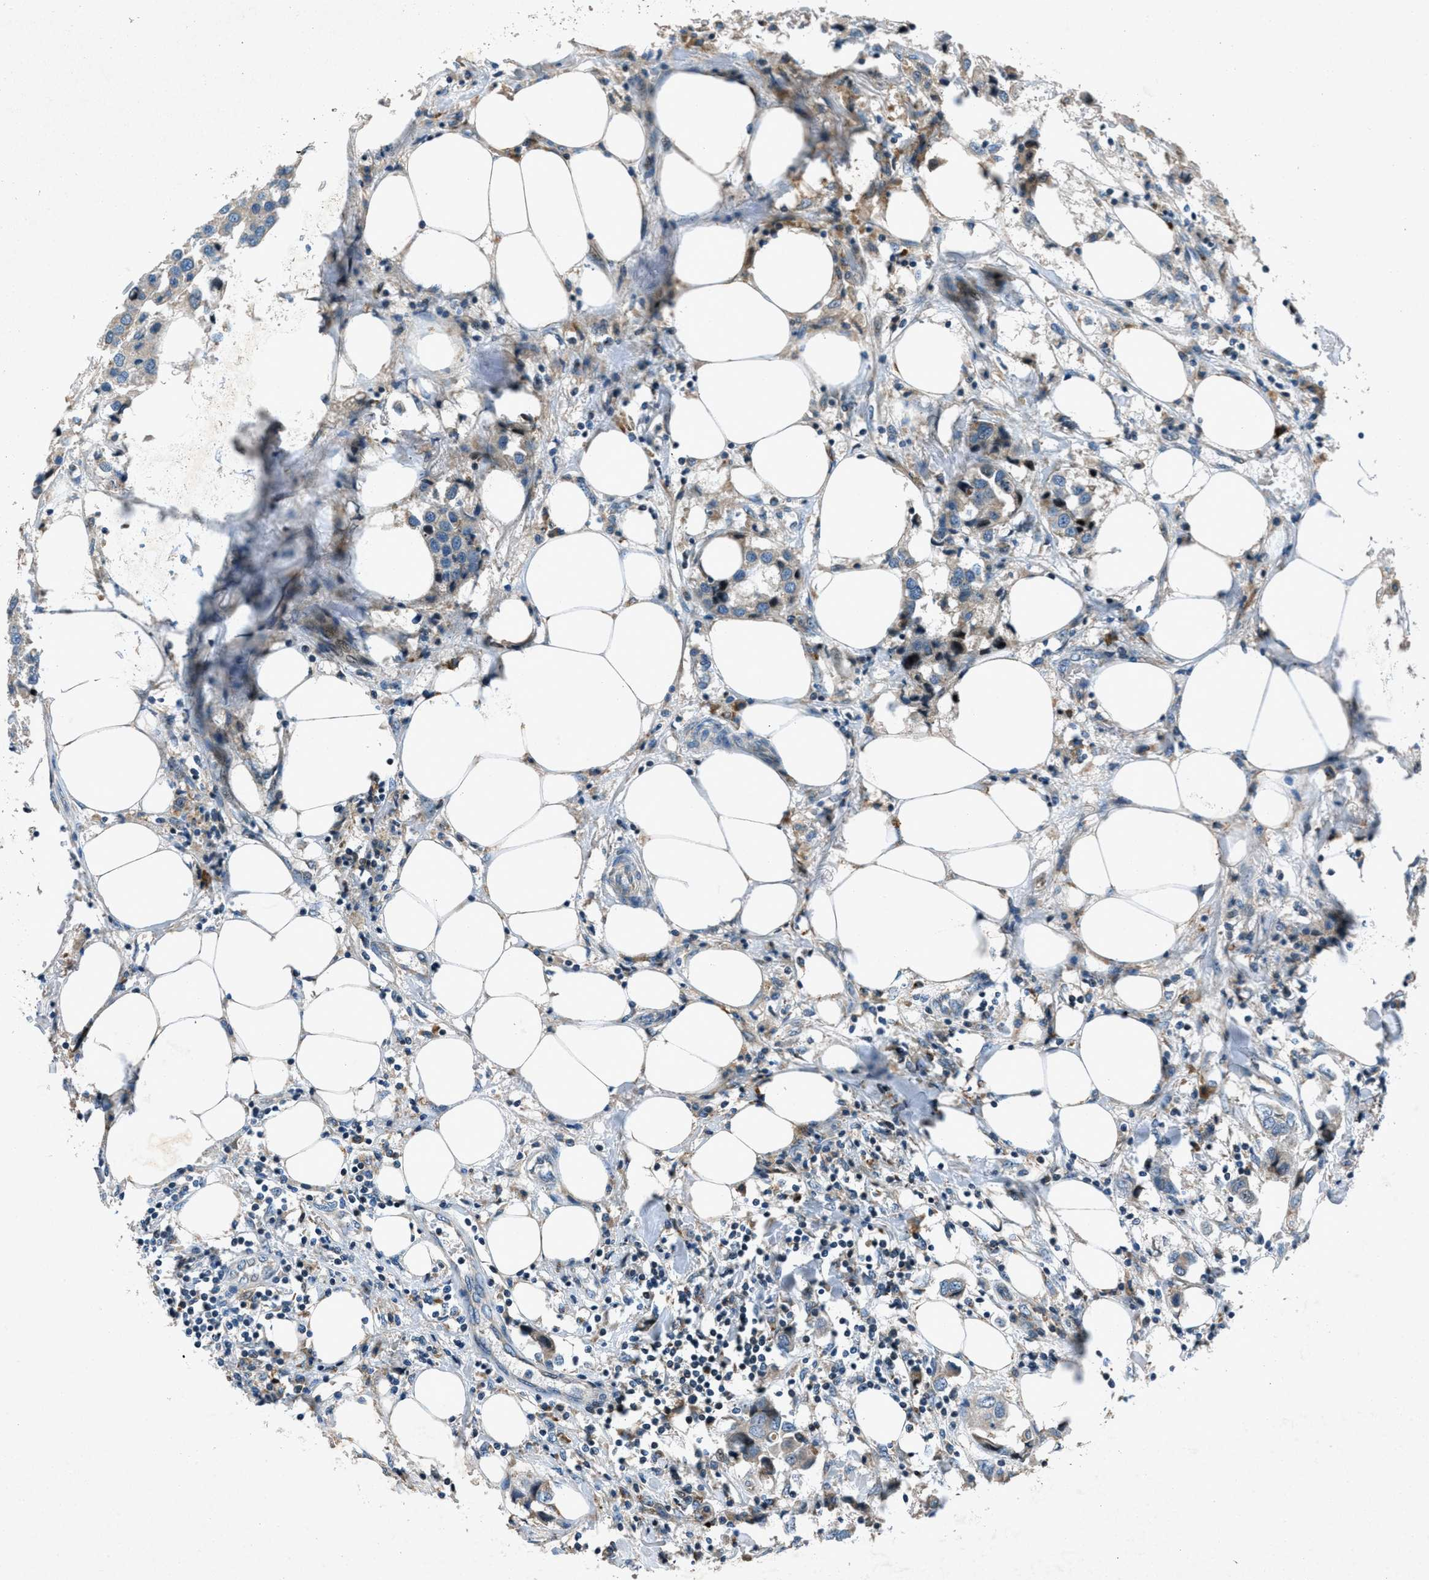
{"staining": {"intensity": "negative", "quantity": "none", "location": "none"}, "tissue": "breast cancer", "cell_type": "Tumor cells", "image_type": "cancer", "snomed": [{"axis": "morphology", "description": "Duct carcinoma"}, {"axis": "topography", "description": "Breast"}], "caption": "High magnification brightfield microscopy of invasive ductal carcinoma (breast) stained with DAB (3,3'-diaminobenzidine) (brown) and counterstained with hematoxylin (blue): tumor cells show no significant positivity. (Immunohistochemistry, brightfield microscopy, high magnification).", "gene": "CLEC2D", "patient": {"sex": "female", "age": 80}}